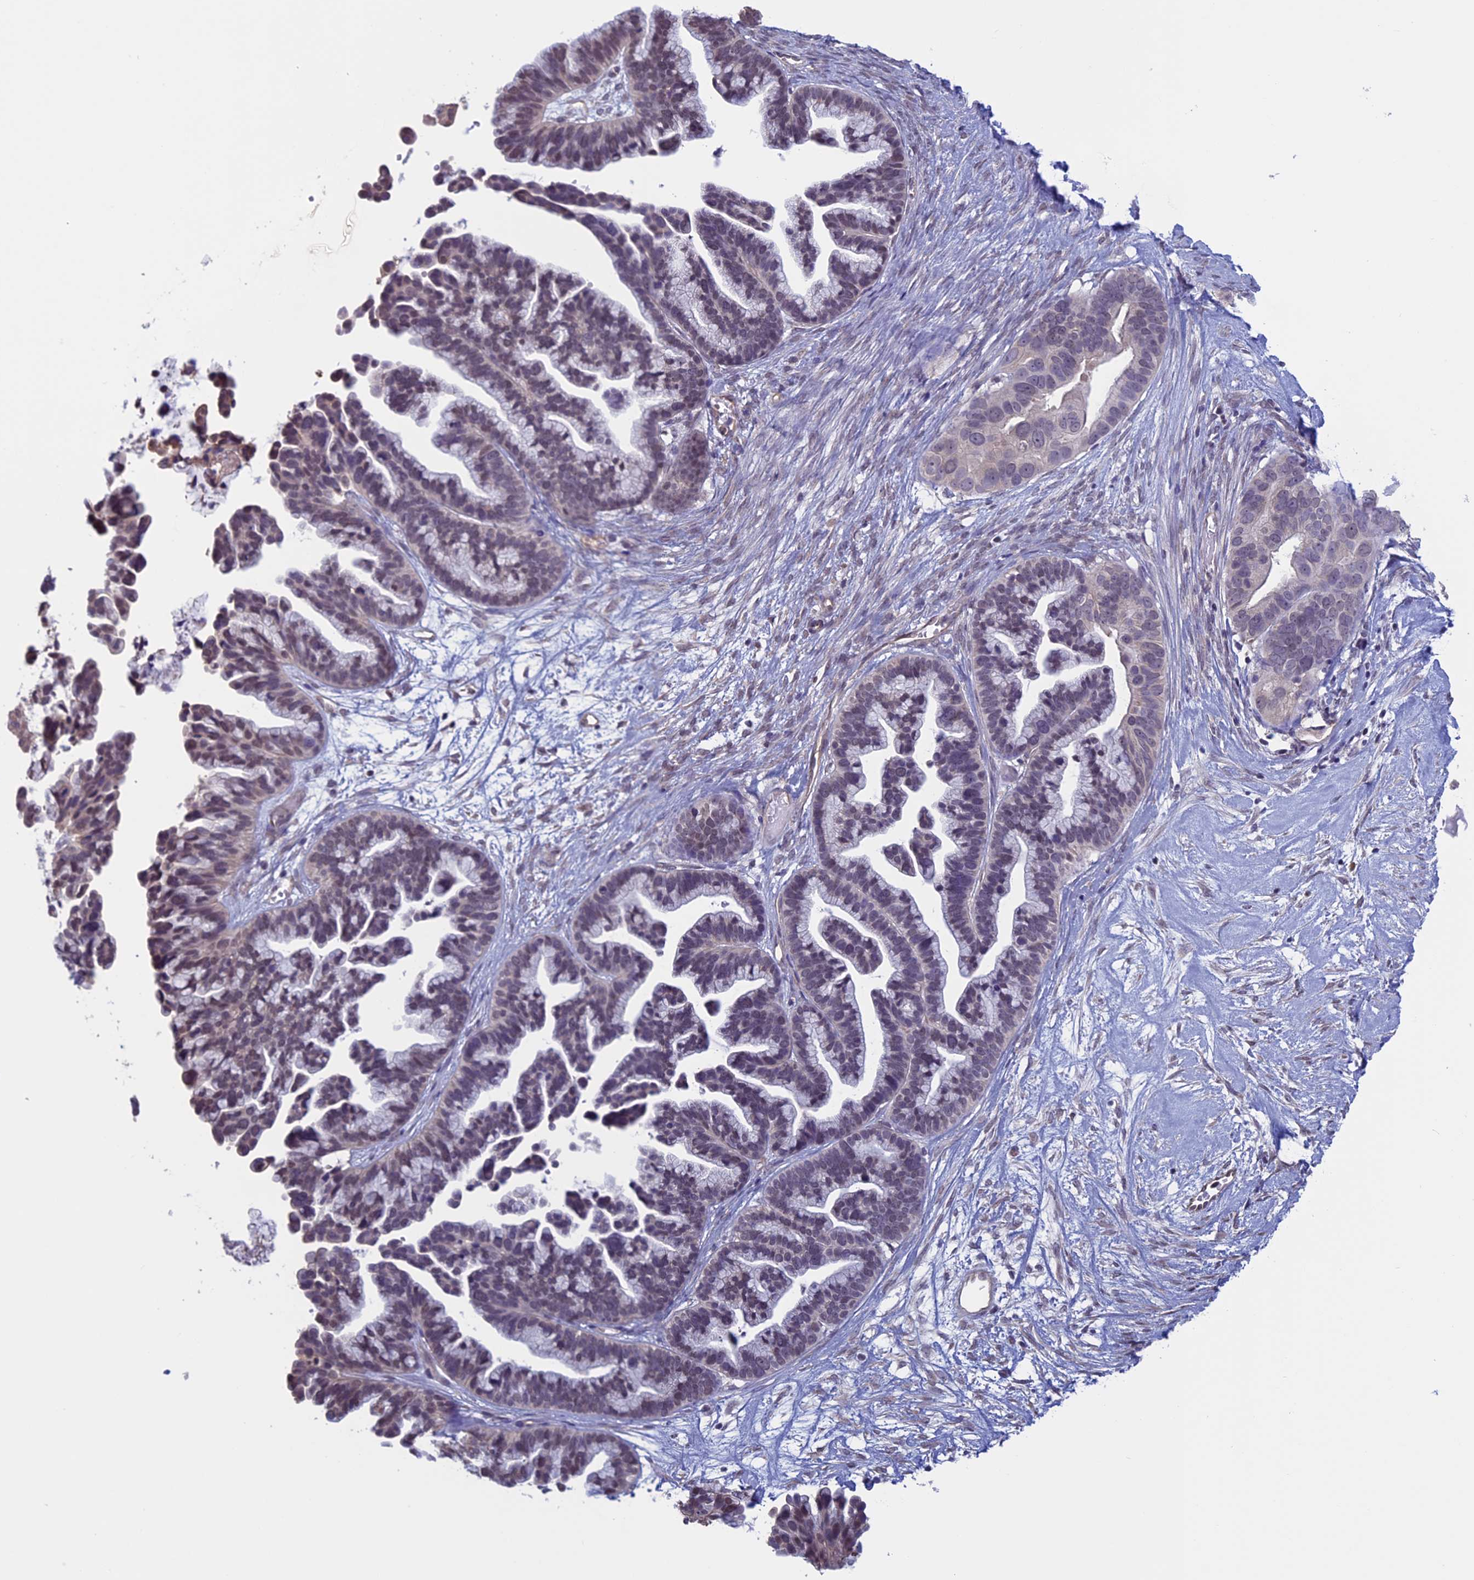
{"staining": {"intensity": "weak", "quantity": "25%-75%", "location": "nuclear"}, "tissue": "ovarian cancer", "cell_type": "Tumor cells", "image_type": "cancer", "snomed": [{"axis": "morphology", "description": "Cystadenocarcinoma, serous, NOS"}, {"axis": "topography", "description": "Ovary"}], "caption": "Brown immunohistochemical staining in ovarian cancer (serous cystadenocarcinoma) shows weak nuclear expression in approximately 25%-75% of tumor cells.", "gene": "SLC1A6", "patient": {"sex": "female", "age": 56}}